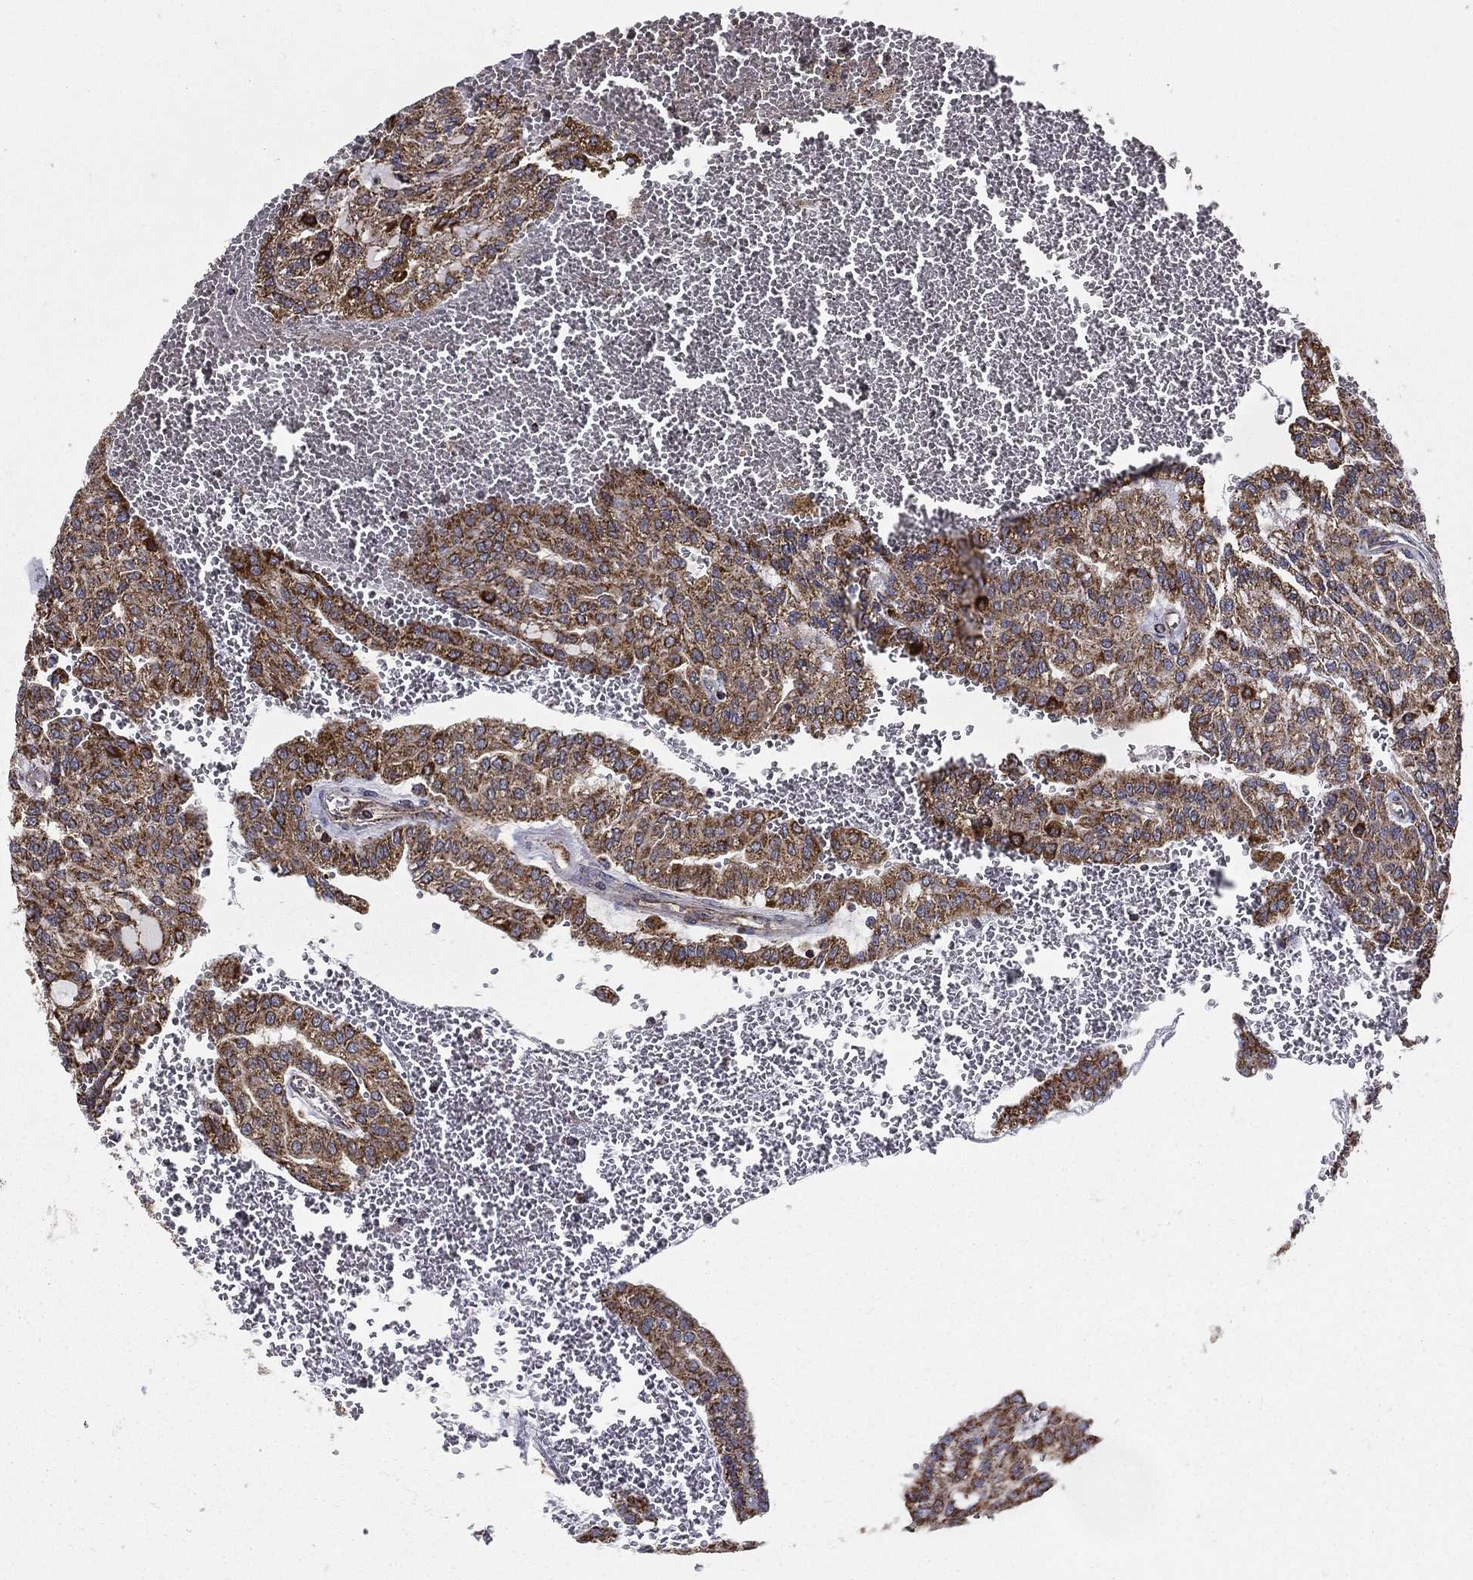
{"staining": {"intensity": "moderate", "quantity": ">75%", "location": "cytoplasmic/membranous"}, "tissue": "renal cancer", "cell_type": "Tumor cells", "image_type": "cancer", "snomed": [{"axis": "morphology", "description": "Adenocarcinoma, NOS"}, {"axis": "topography", "description": "Kidney"}], "caption": "High-magnification brightfield microscopy of renal adenocarcinoma stained with DAB (brown) and counterstained with hematoxylin (blue). tumor cells exhibit moderate cytoplasmic/membranous staining is identified in approximately>75% of cells. (DAB = brown stain, brightfield microscopy at high magnification).", "gene": "RIGI", "patient": {"sex": "male", "age": 63}}